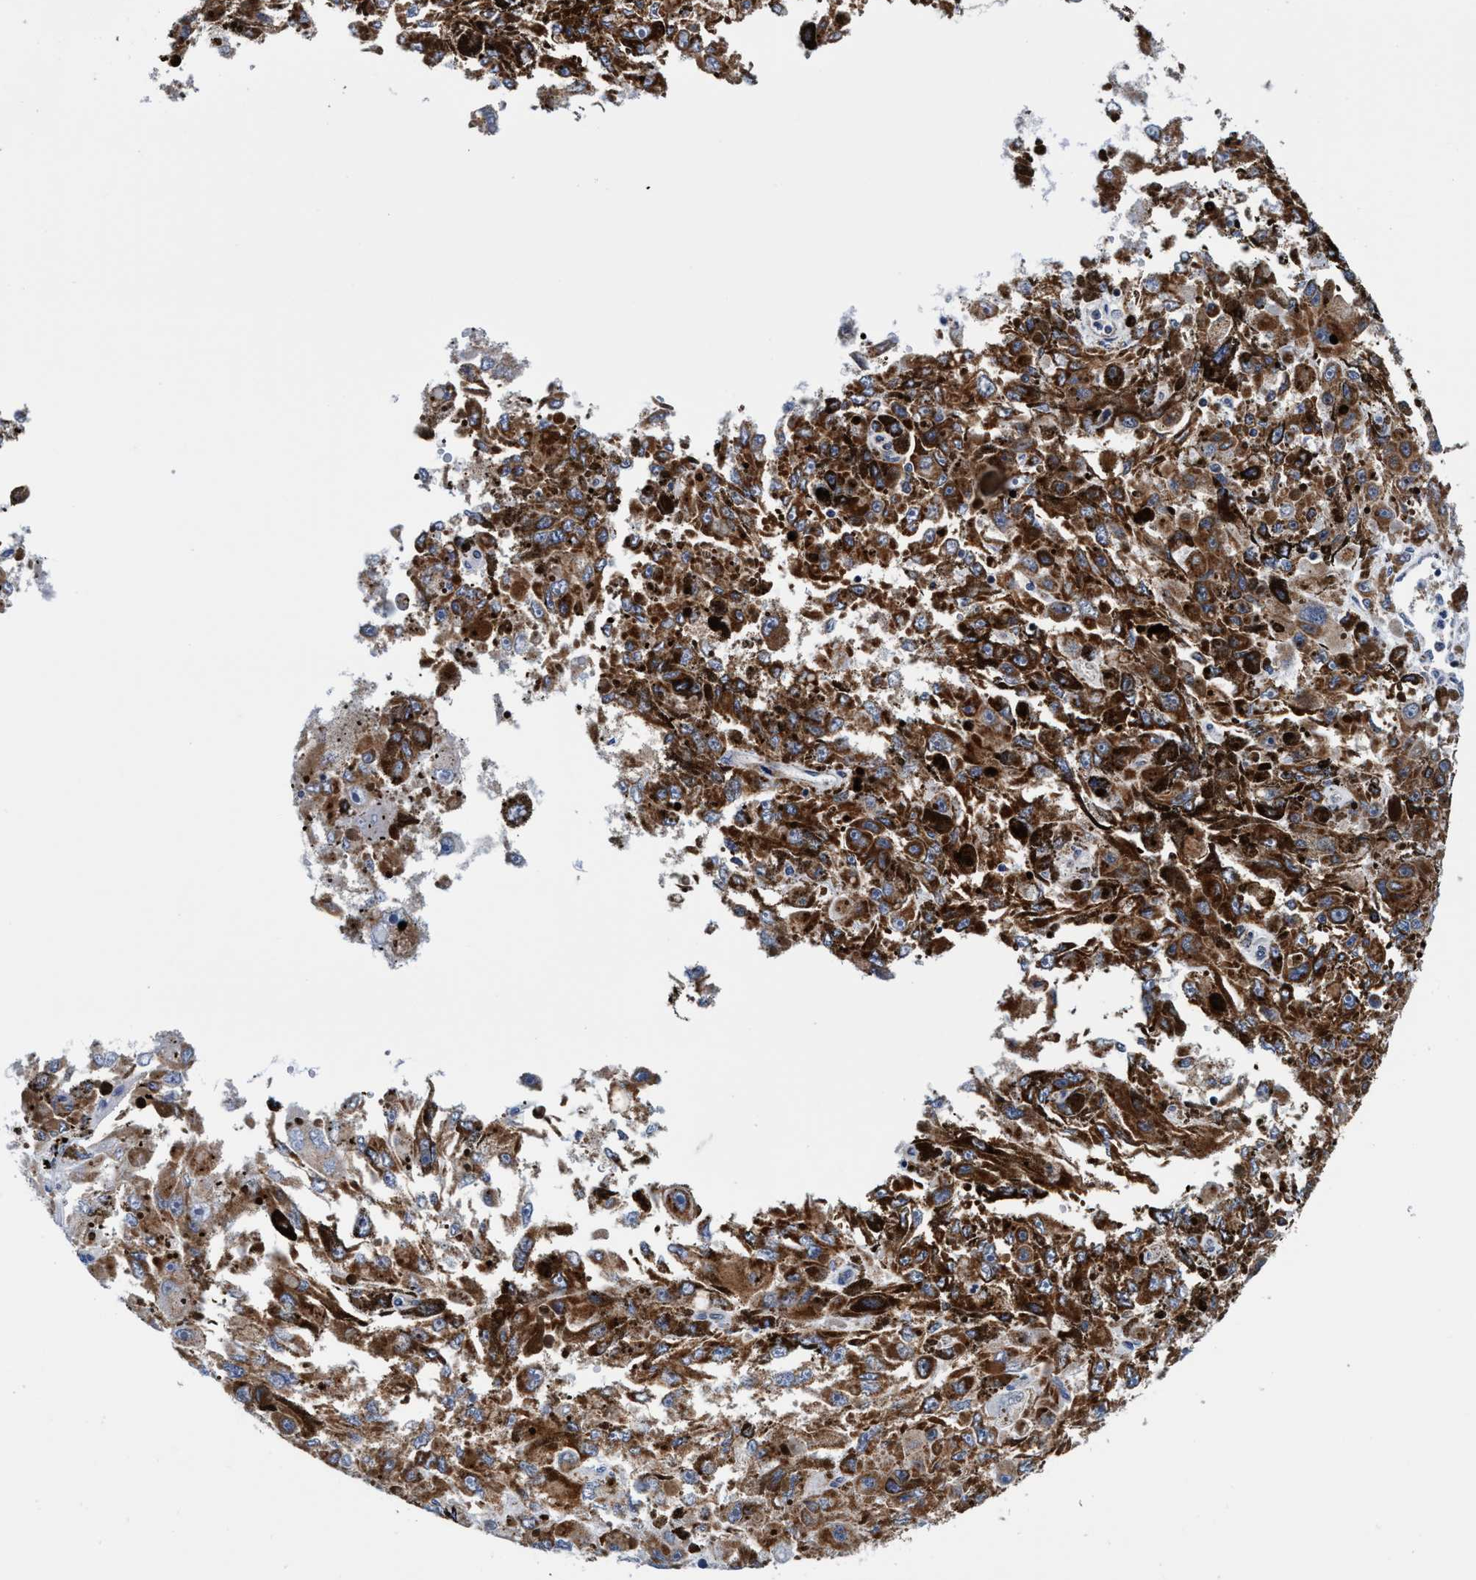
{"staining": {"intensity": "moderate", "quantity": ">75%", "location": "cytoplasmic/membranous"}, "tissue": "melanoma", "cell_type": "Tumor cells", "image_type": "cancer", "snomed": [{"axis": "morphology", "description": "Malignant melanoma, NOS"}, {"axis": "topography", "description": "Skin"}], "caption": "Human melanoma stained for a protein (brown) displays moderate cytoplasmic/membranous positive staining in about >75% of tumor cells.", "gene": "AGAP2", "patient": {"sex": "female", "age": 104}}